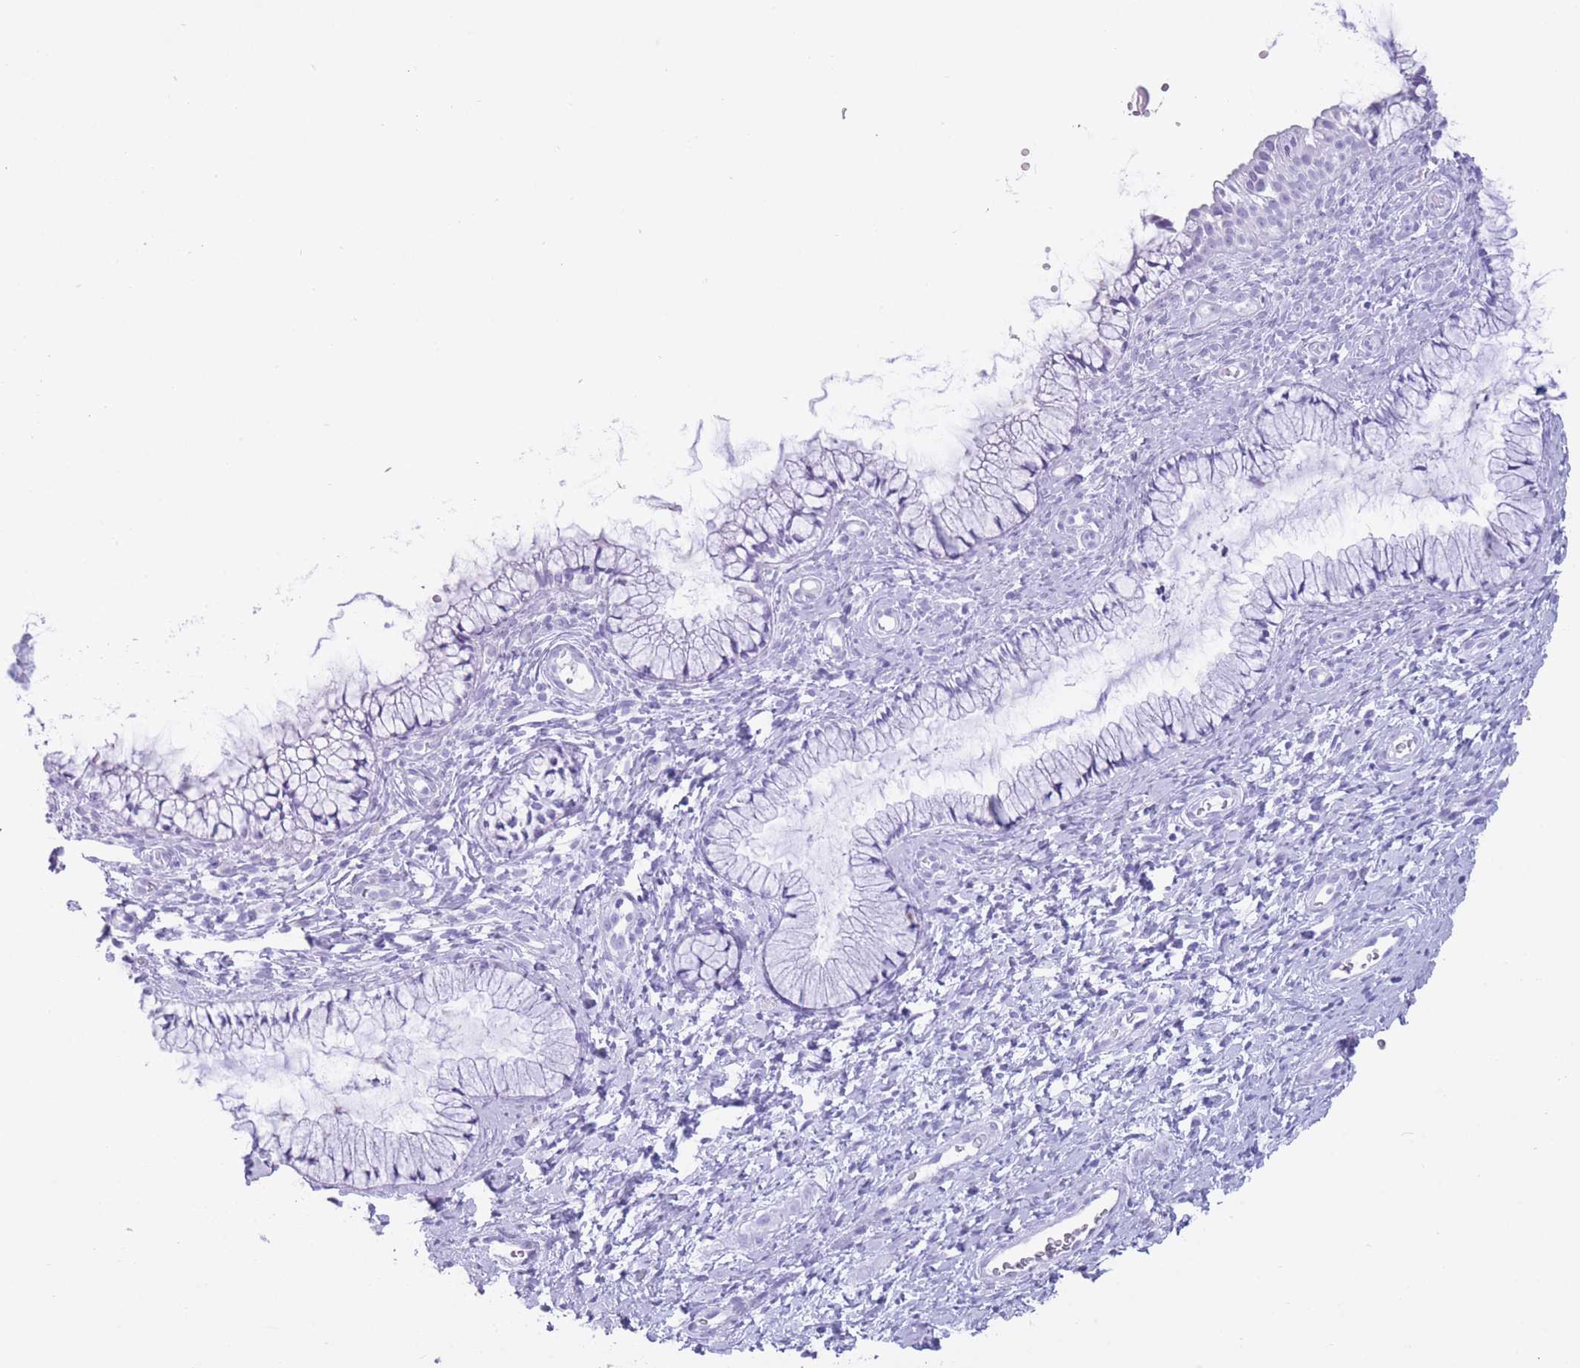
{"staining": {"intensity": "negative", "quantity": "none", "location": "none"}, "tissue": "cervix", "cell_type": "Glandular cells", "image_type": "normal", "snomed": [{"axis": "morphology", "description": "Normal tissue, NOS"}, {"axis": "topography", "description": "Cervix"}], "caption": "Image shows no significant protein positivity in glandular cells of benign cervix.", "gene": "OR4F16", "patient": {"sex": "female", "age": 36}}